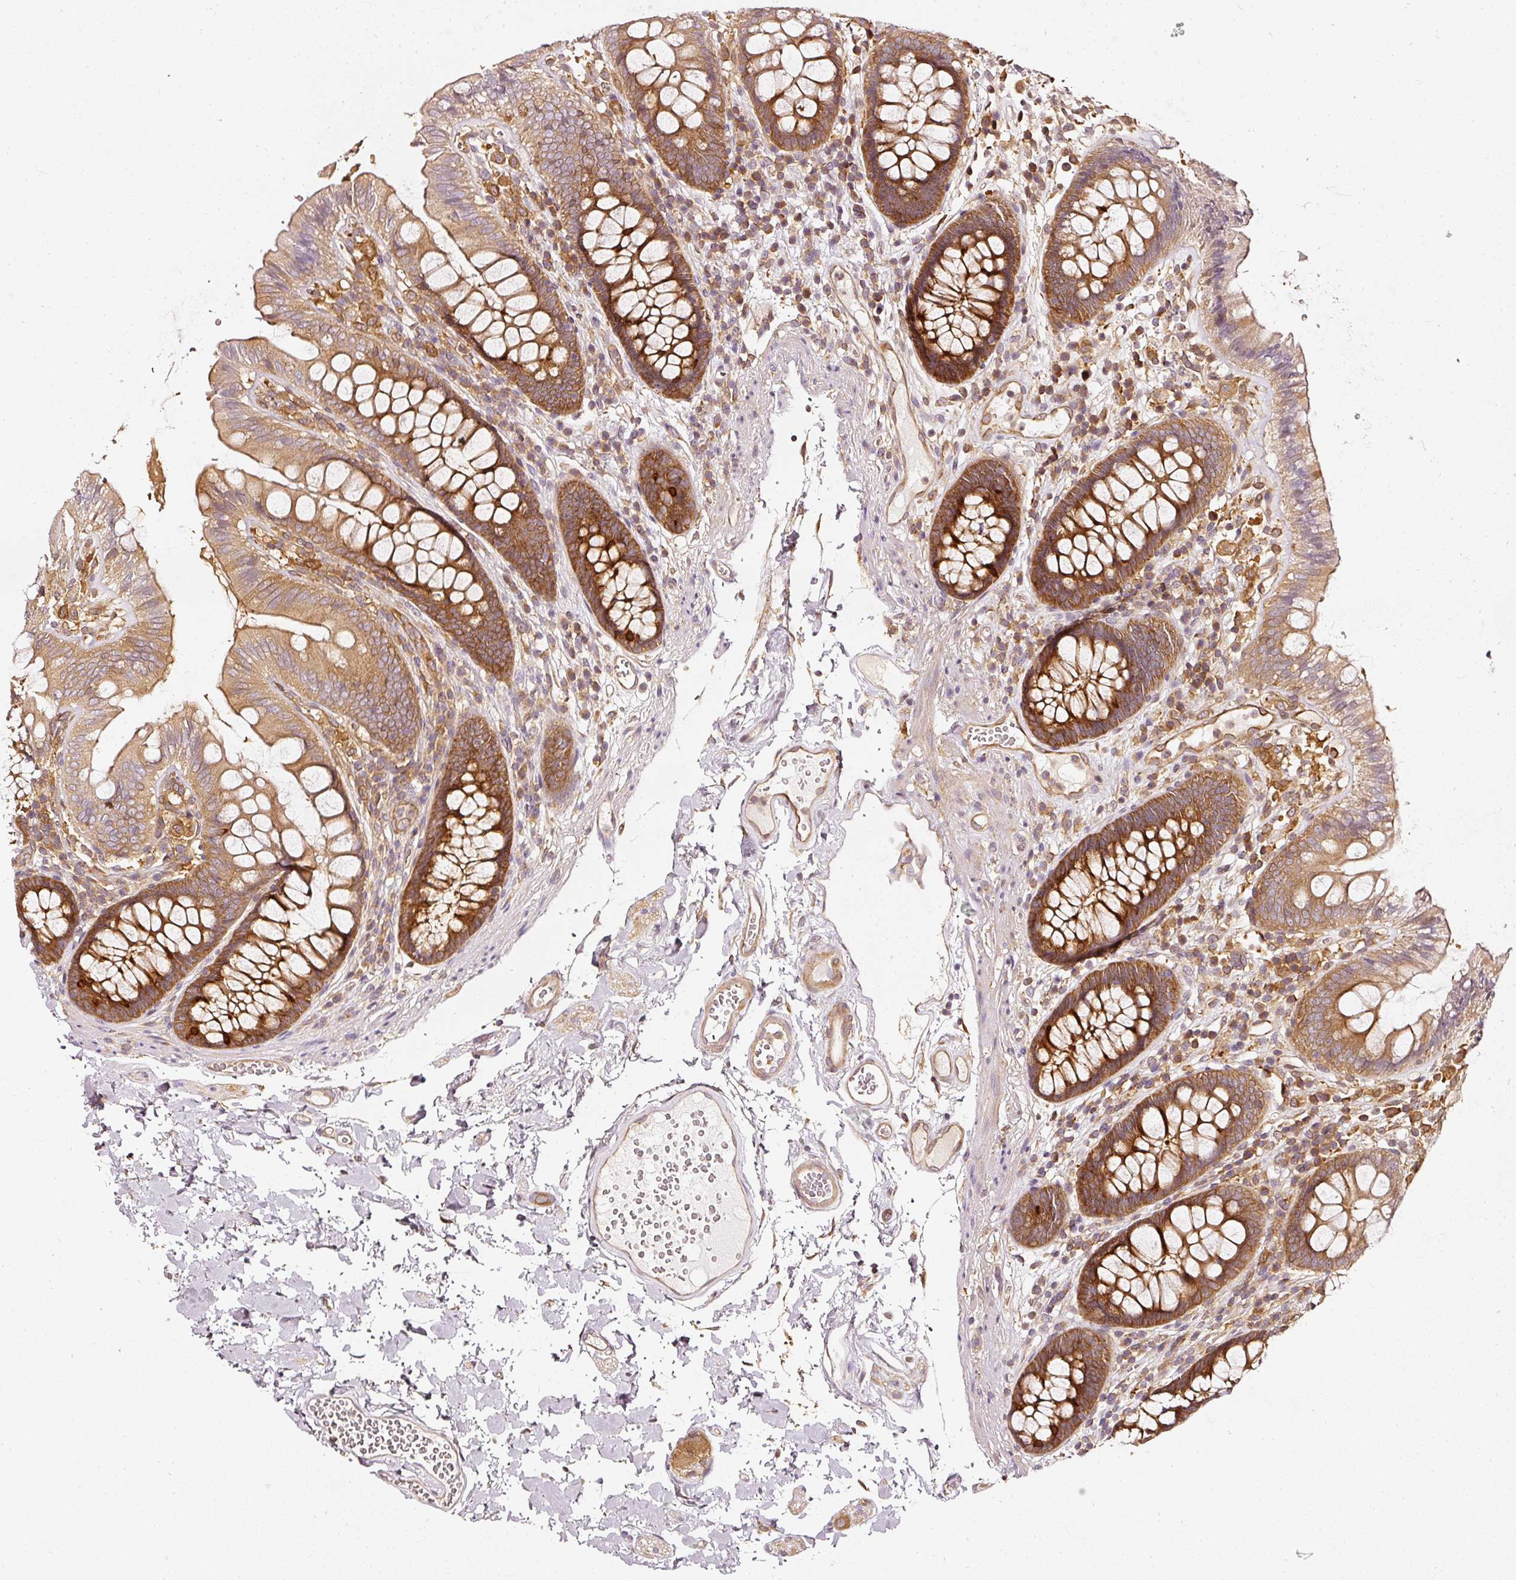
{"staining": {"intensity": "moderate", "quantity": ">75%", "location": "cytoplasmic/membranous"}, "tissue": "colon", "cell_type": "Endothelial cells", "image_type": "normal", "snomed": [{"axis": "morphology", "description": "Normal tissue, NOS"}, {"axis": "topography", "description": "Colon"}], "caption": "A medium amount of moderate cytoplasmic/membranous staining is identified in approximately >75% of endothelial cells in normal colon.", "gene": "ASMTL", "patient": {"sex": "male", "age": 84}}